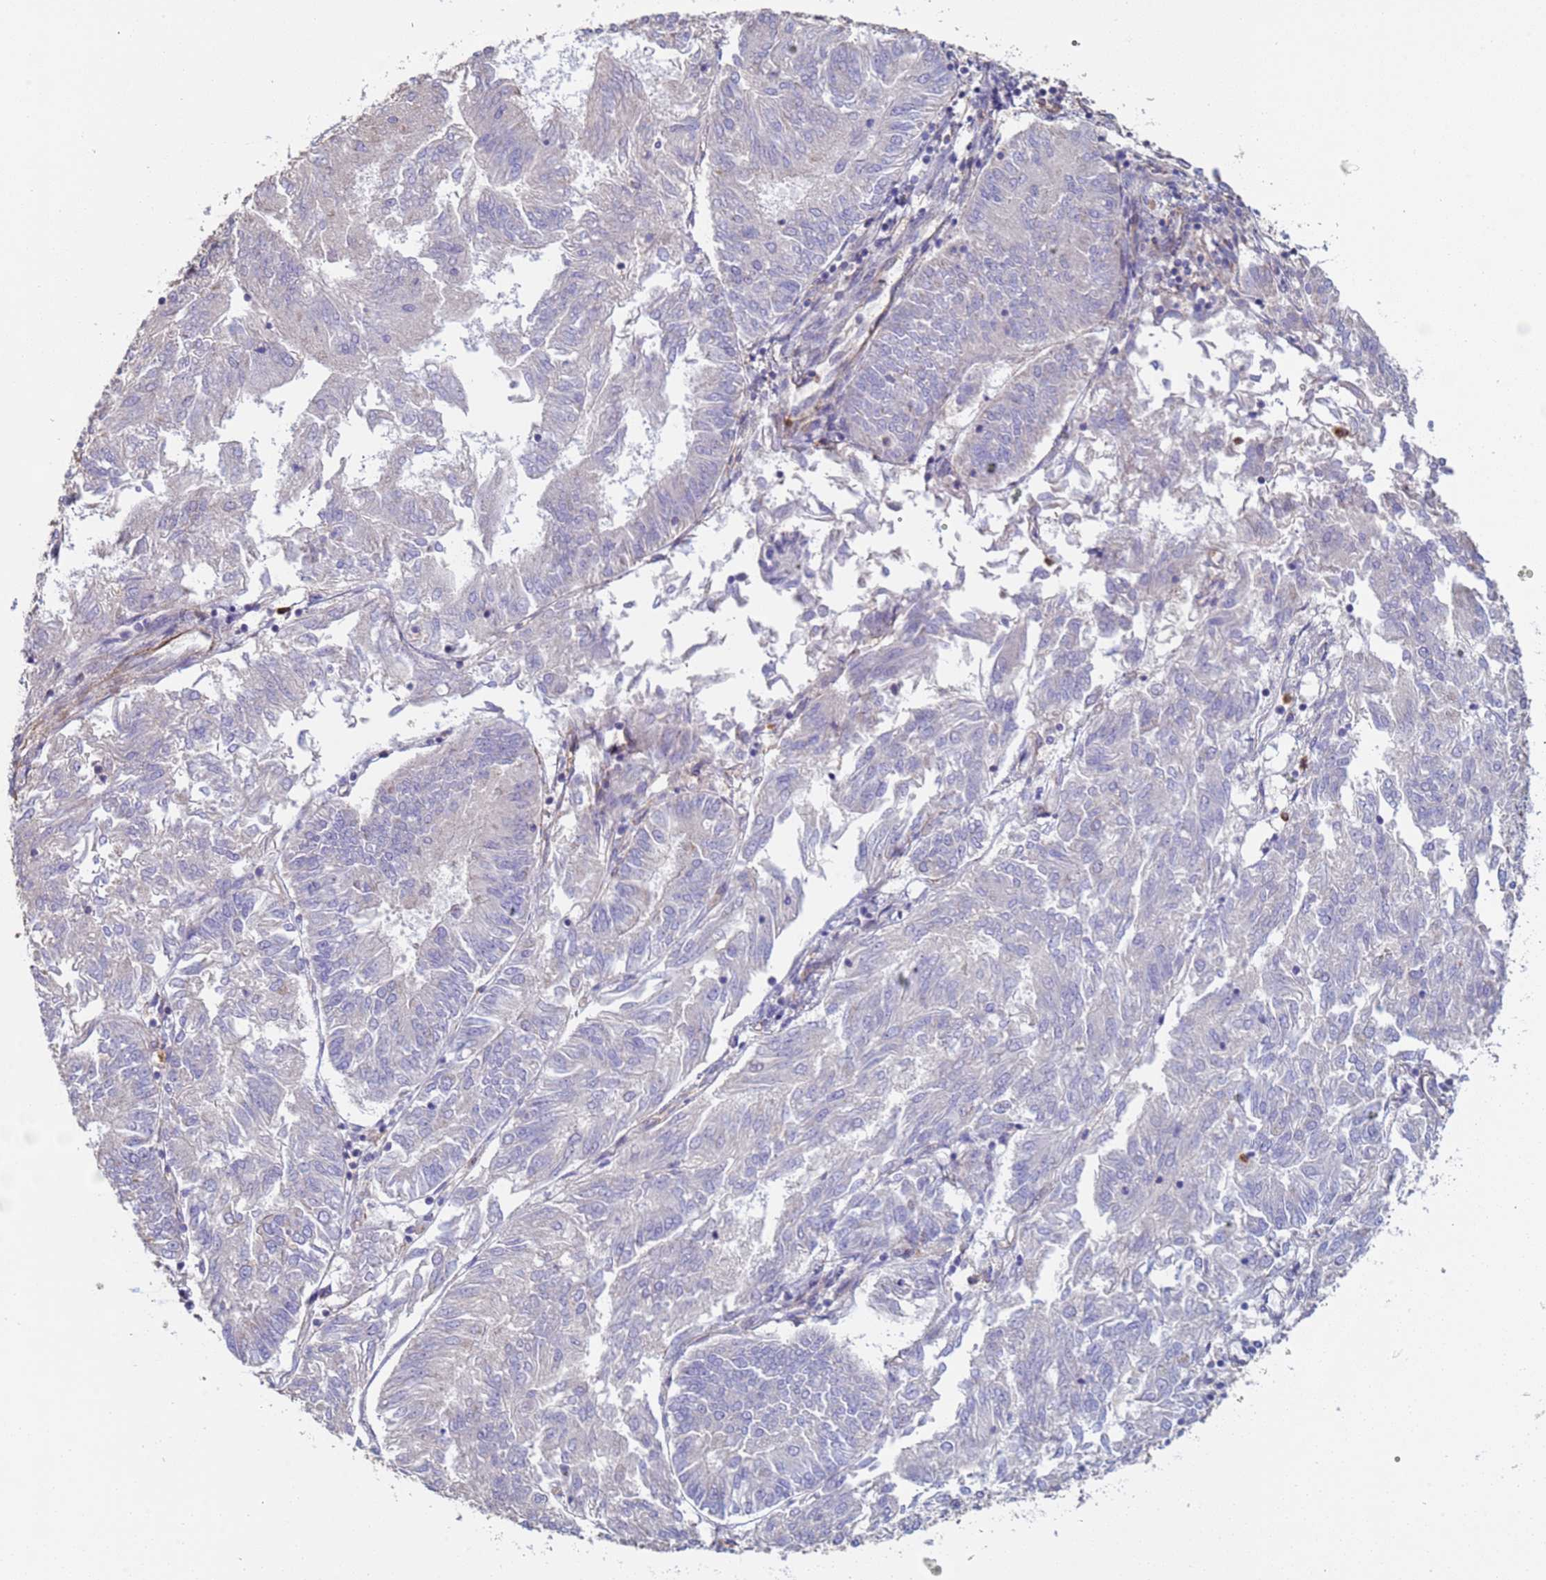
{"staining": {"intensity": "negative", "quantity": "none", "location": "none"}, "tissue": "endometrial cancer", "cell_type": "Tumor cells", "image_type": "cancer", "snomed": [{"axis": "morphology", "description": "Adenocarcinoma, NOS"}, {"axis": "topography", "description": "Endometrium"}], "caption": "Histopathology image shows no protein positivity in tumor cells of endometrial cancer (adenocarcinoma) tissue.", "gene": "GASK1A", "patient": {"sex": "female", "age": 58}}